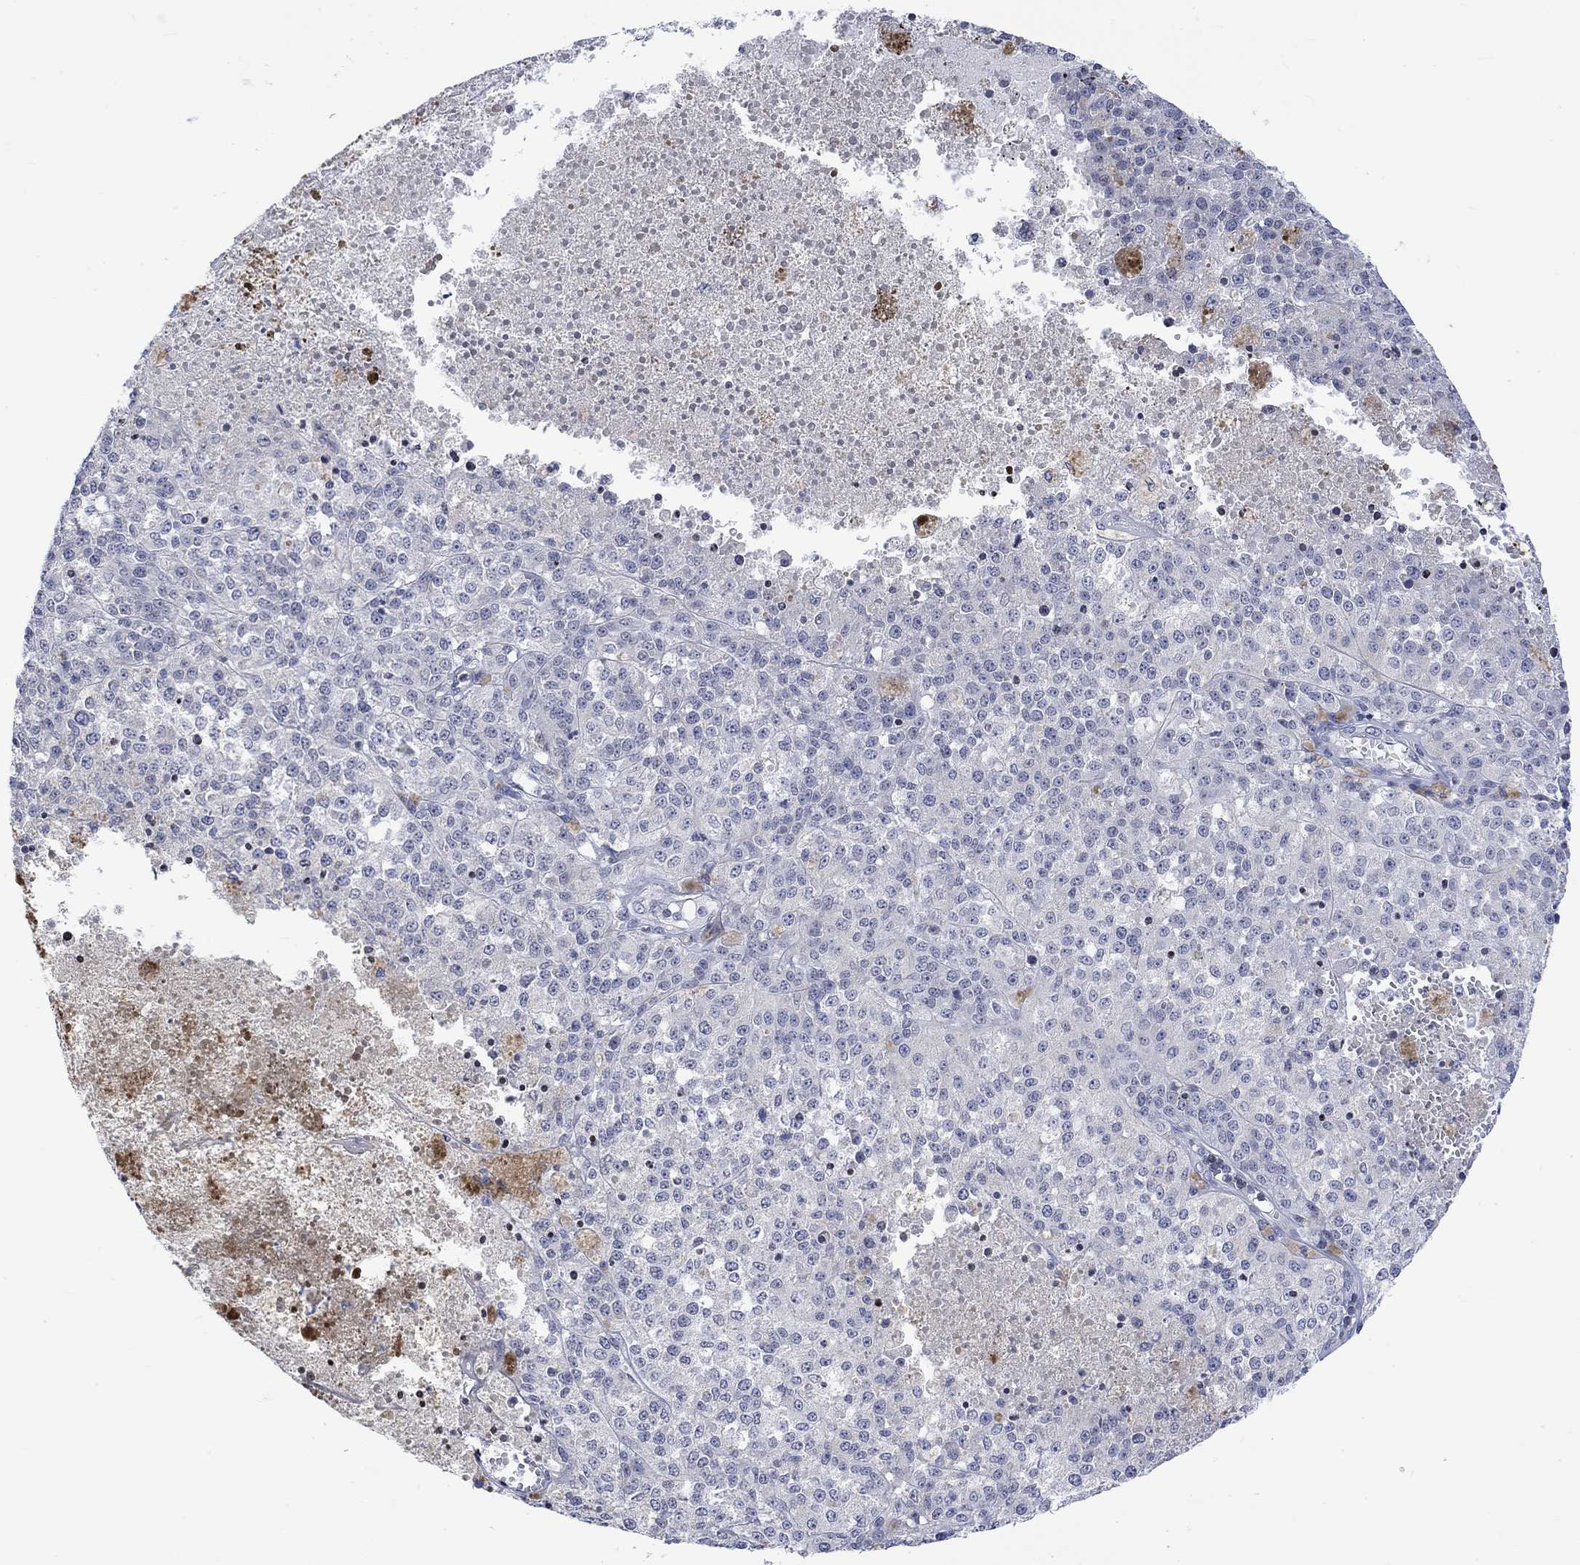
{"staining": {"intensity": "negative", "quantity": "none", "location": "none"}, "tissue": "melanoma", "cell_type": "Tumor cells", "image_type": "cancer", "snomed": [{"axis": "morphology", "description": "Malignant melanoma, Metastatic site"}, {"axis": "topography", "description": "Lymph node"}], "caption": "Tumor cells show no significant protein staining in malignant melanoma (metastatic site).", "gene": "DCX", "patient": {"sex": "female", "age": 64}}